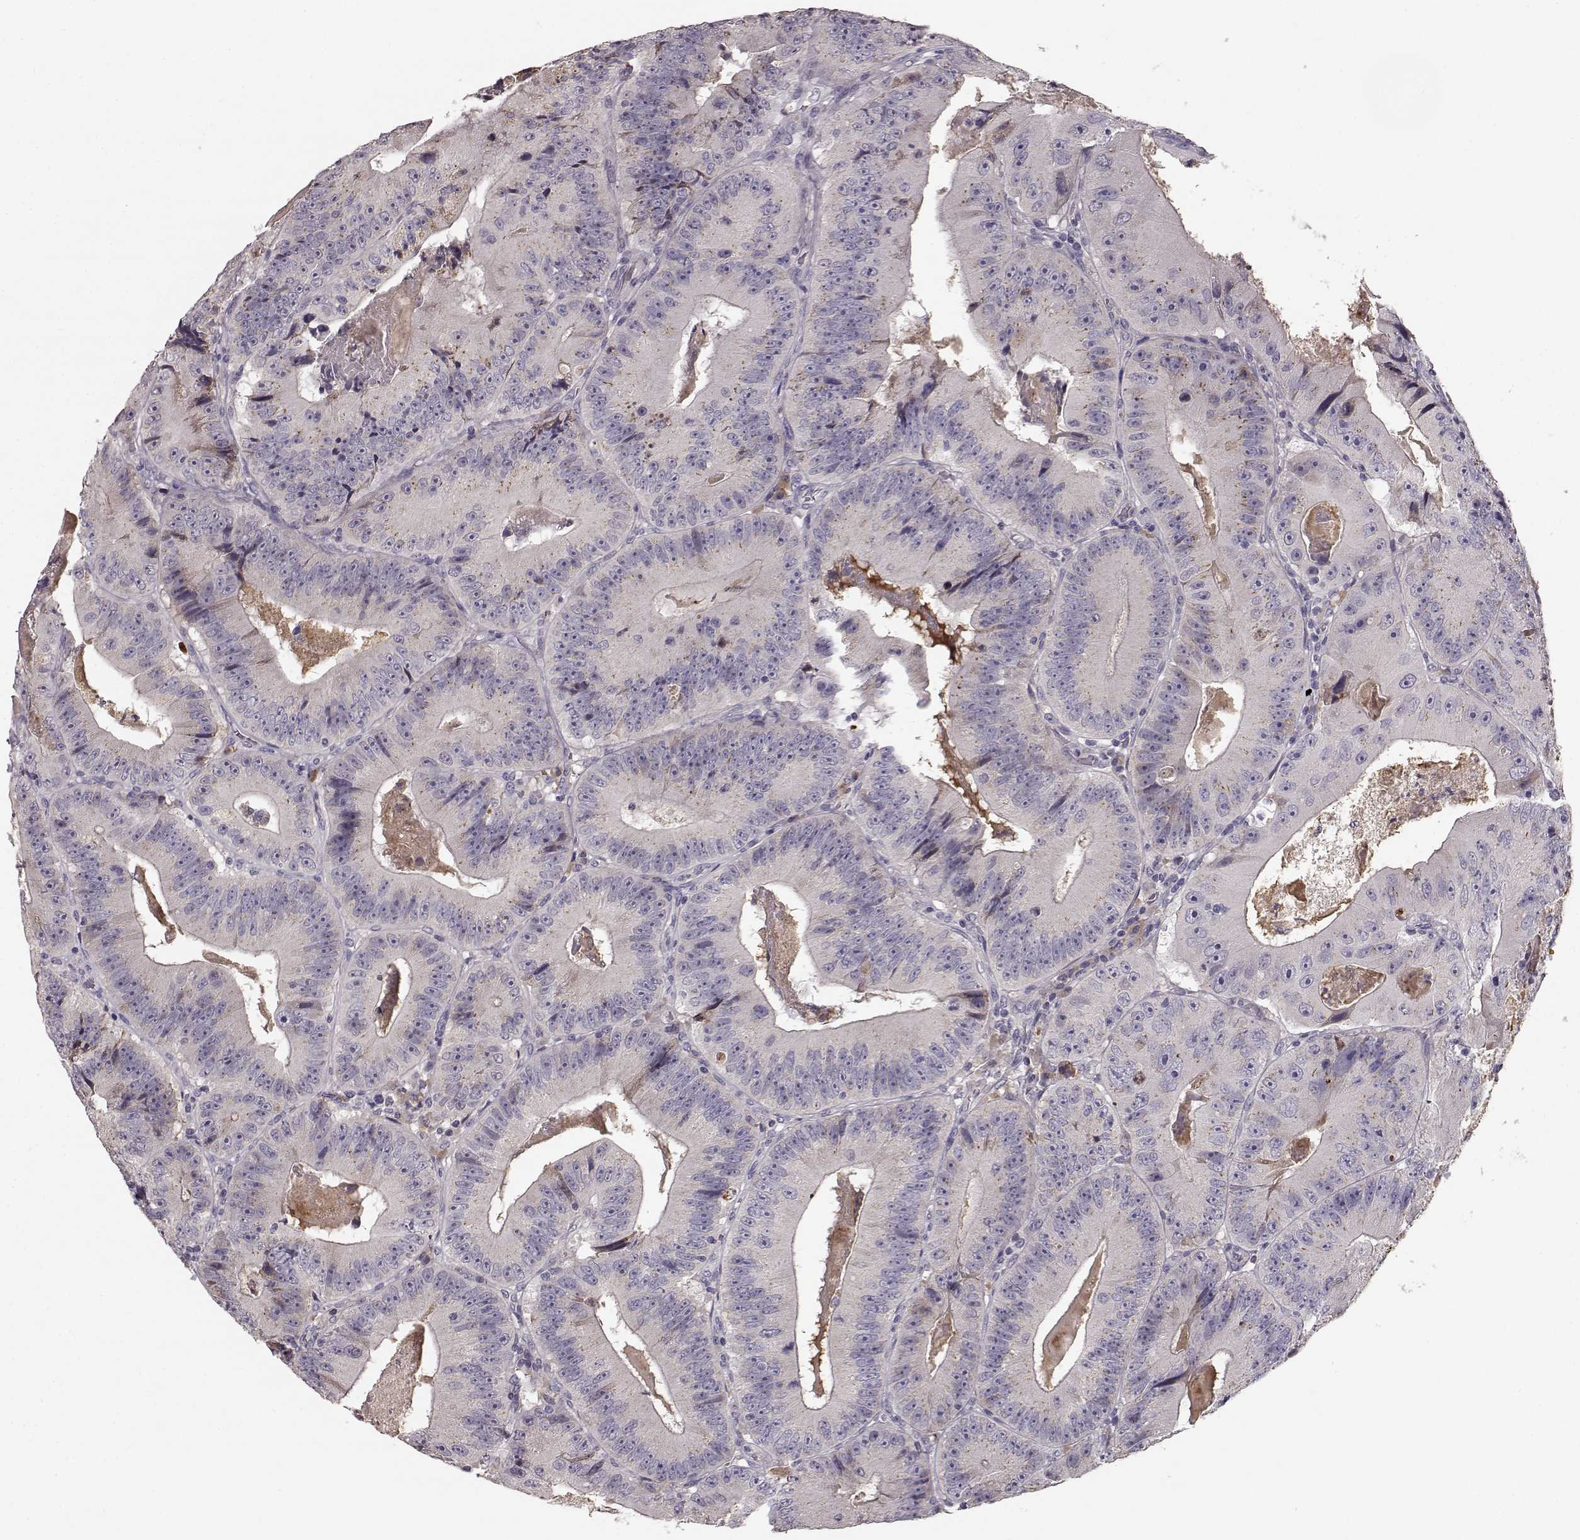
{"staining": {"intensity": "negative", "quantity": "none", "location": "none"}, "tissue": "colorectal cancer", "cell_type": "Tumor cells", "image_type": "cancer", "snomed": [{"axis": "morphology", "description": "Adenocarcinoma, NOS"}, {"axis": "topography", "description": "Colon"}], "caption": "The micrograph displays no significant staining in tumor cells of adenocarcinoma (colorectal).", "gene": "YJEFN3", "patient": {"sex": "female", "age": 86}}